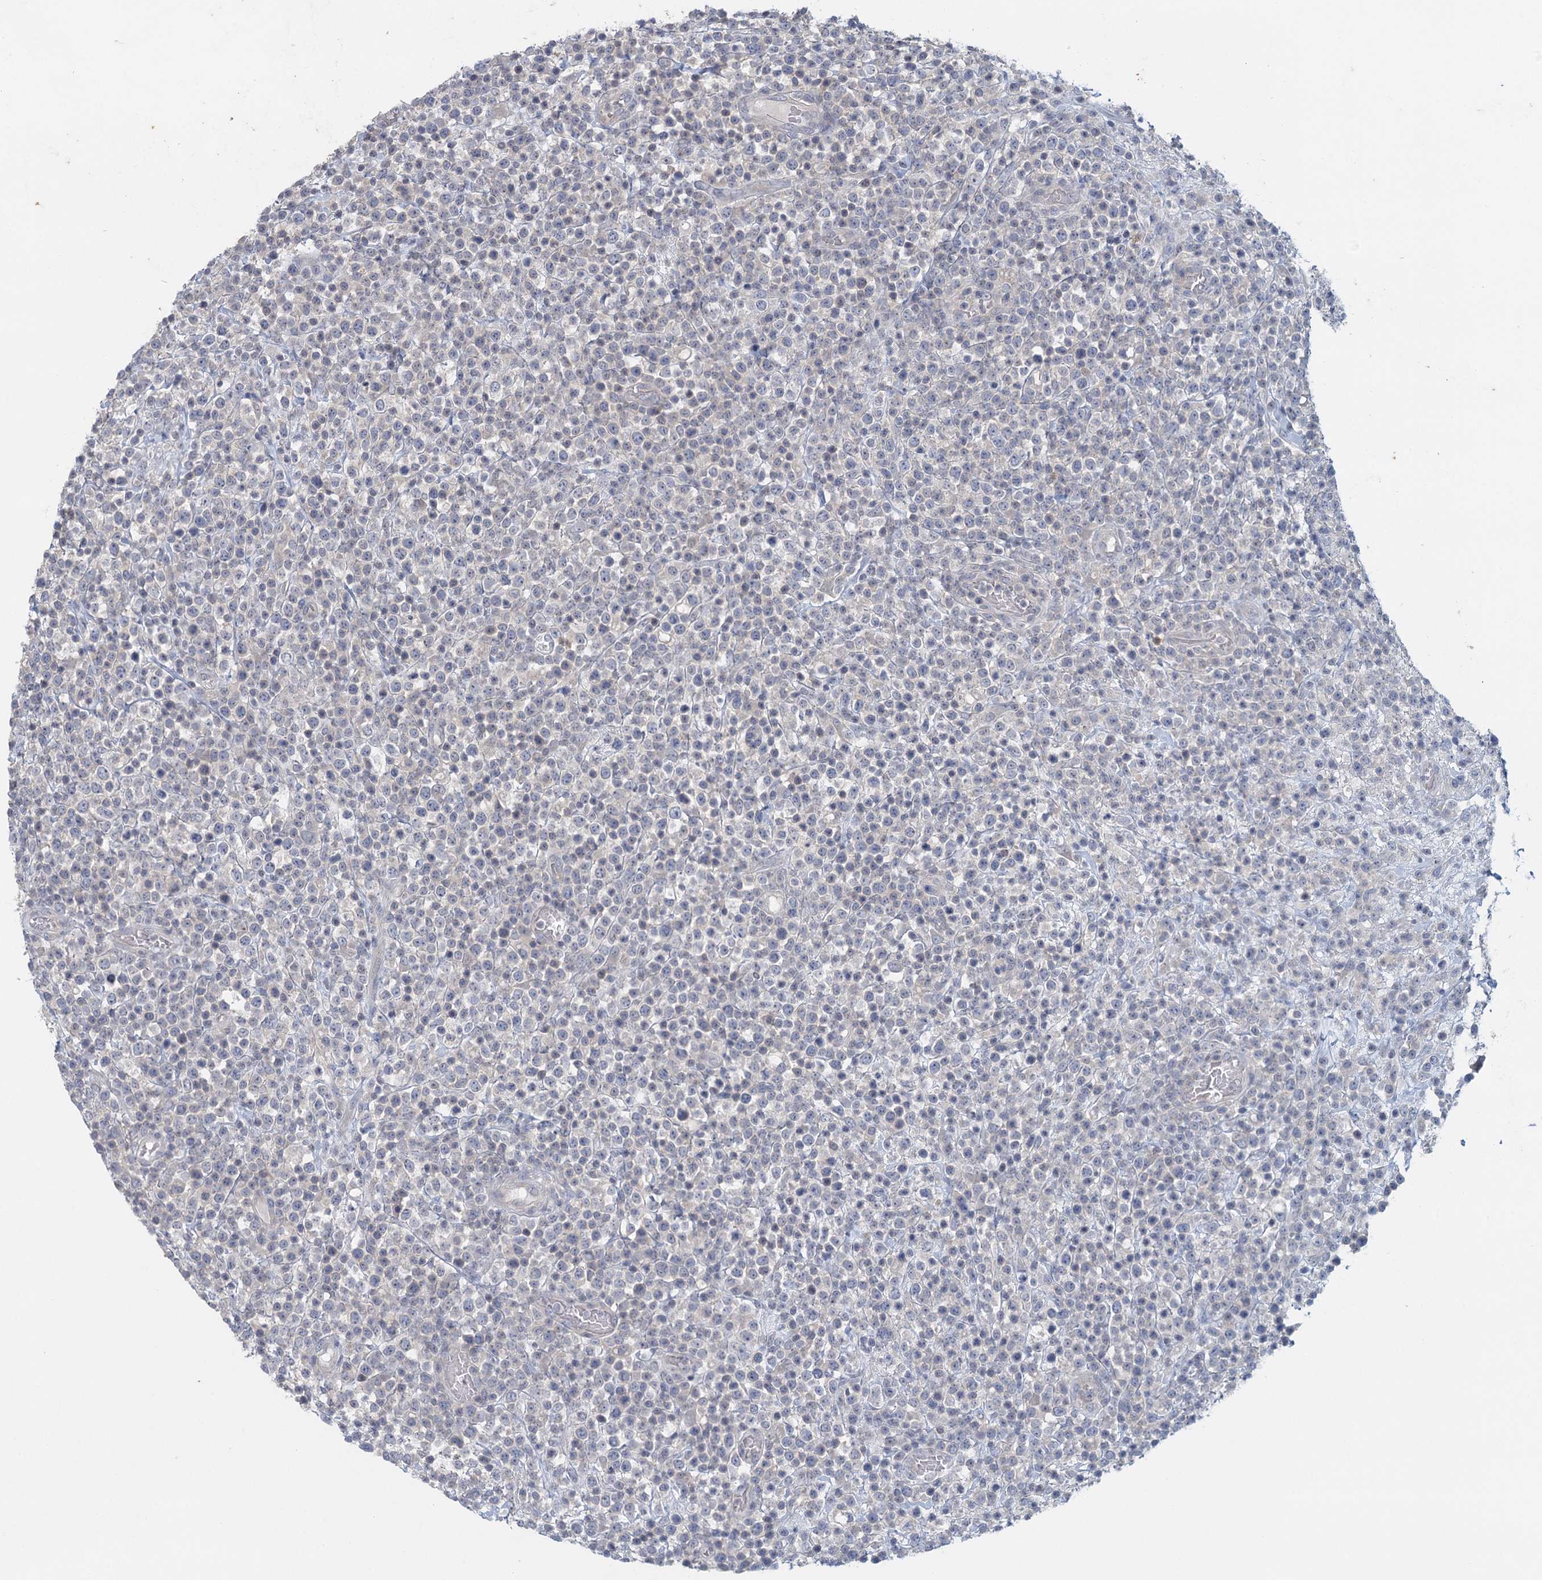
{"staining": {"intensity": "negative", "quantity": "none", "location": "none"}, "tissue": "lymphoma", "cell_type": "Tumor cells", "image_type": "cancer", "snomed": [{"axis": "morphology", "description": "Malignant lymphoma, non-Hodgkin's type, High grade"}, {"axis": "topography", "description": "Colon"}], "caption": "Immunohistochemistry (IHC) micrograph of lymphoma stained for a protein (brown), which reveals no staining in tumor cells.", "gene": "MYO7B", "patient": {"sex": "female", "age": 53}}